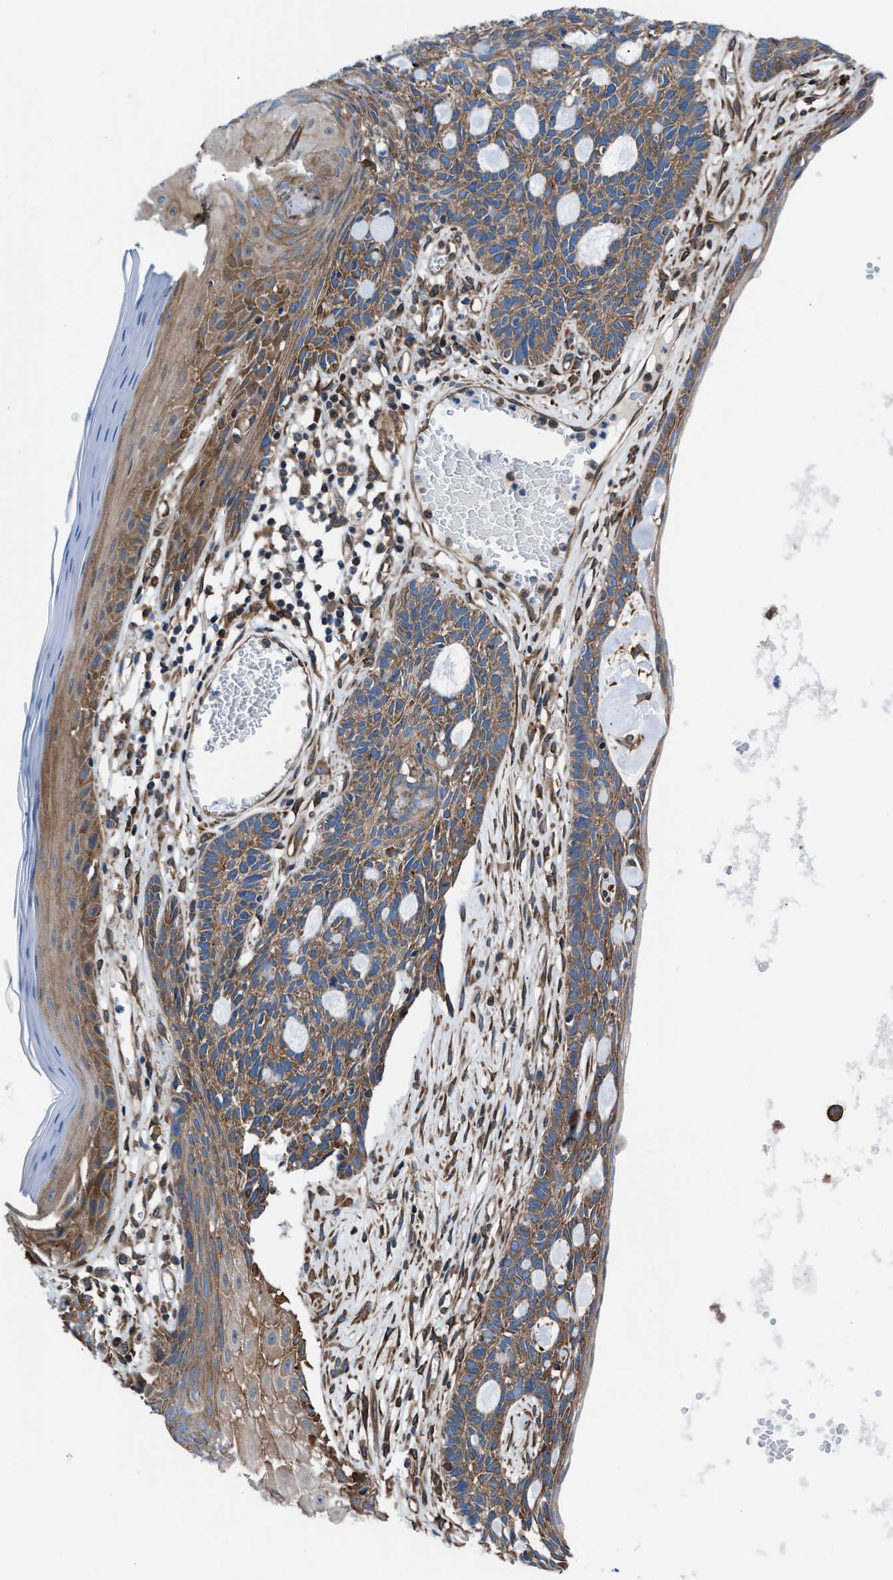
{"staining": {"intensity": "moderate", "quantity": ">75%", "location": "cytoplasmic/membranous"}, "tissue": "skin cancer", "cell_type": "Tumor cells", "image_type": "cancer", "snomed": [{"axis": "morphology", "description": "Basal cell carcinoma"}, {"axis": "topography", "description": "Skin"}], "caption": "IHC of human basal cell carcinoma (skin) reveals medium levels of moderate cytoplasmic/membranous positivity in about >75% of tumor cells.", "gene": "DMAC1", "patient": {"sex": "male", "age": 67}}